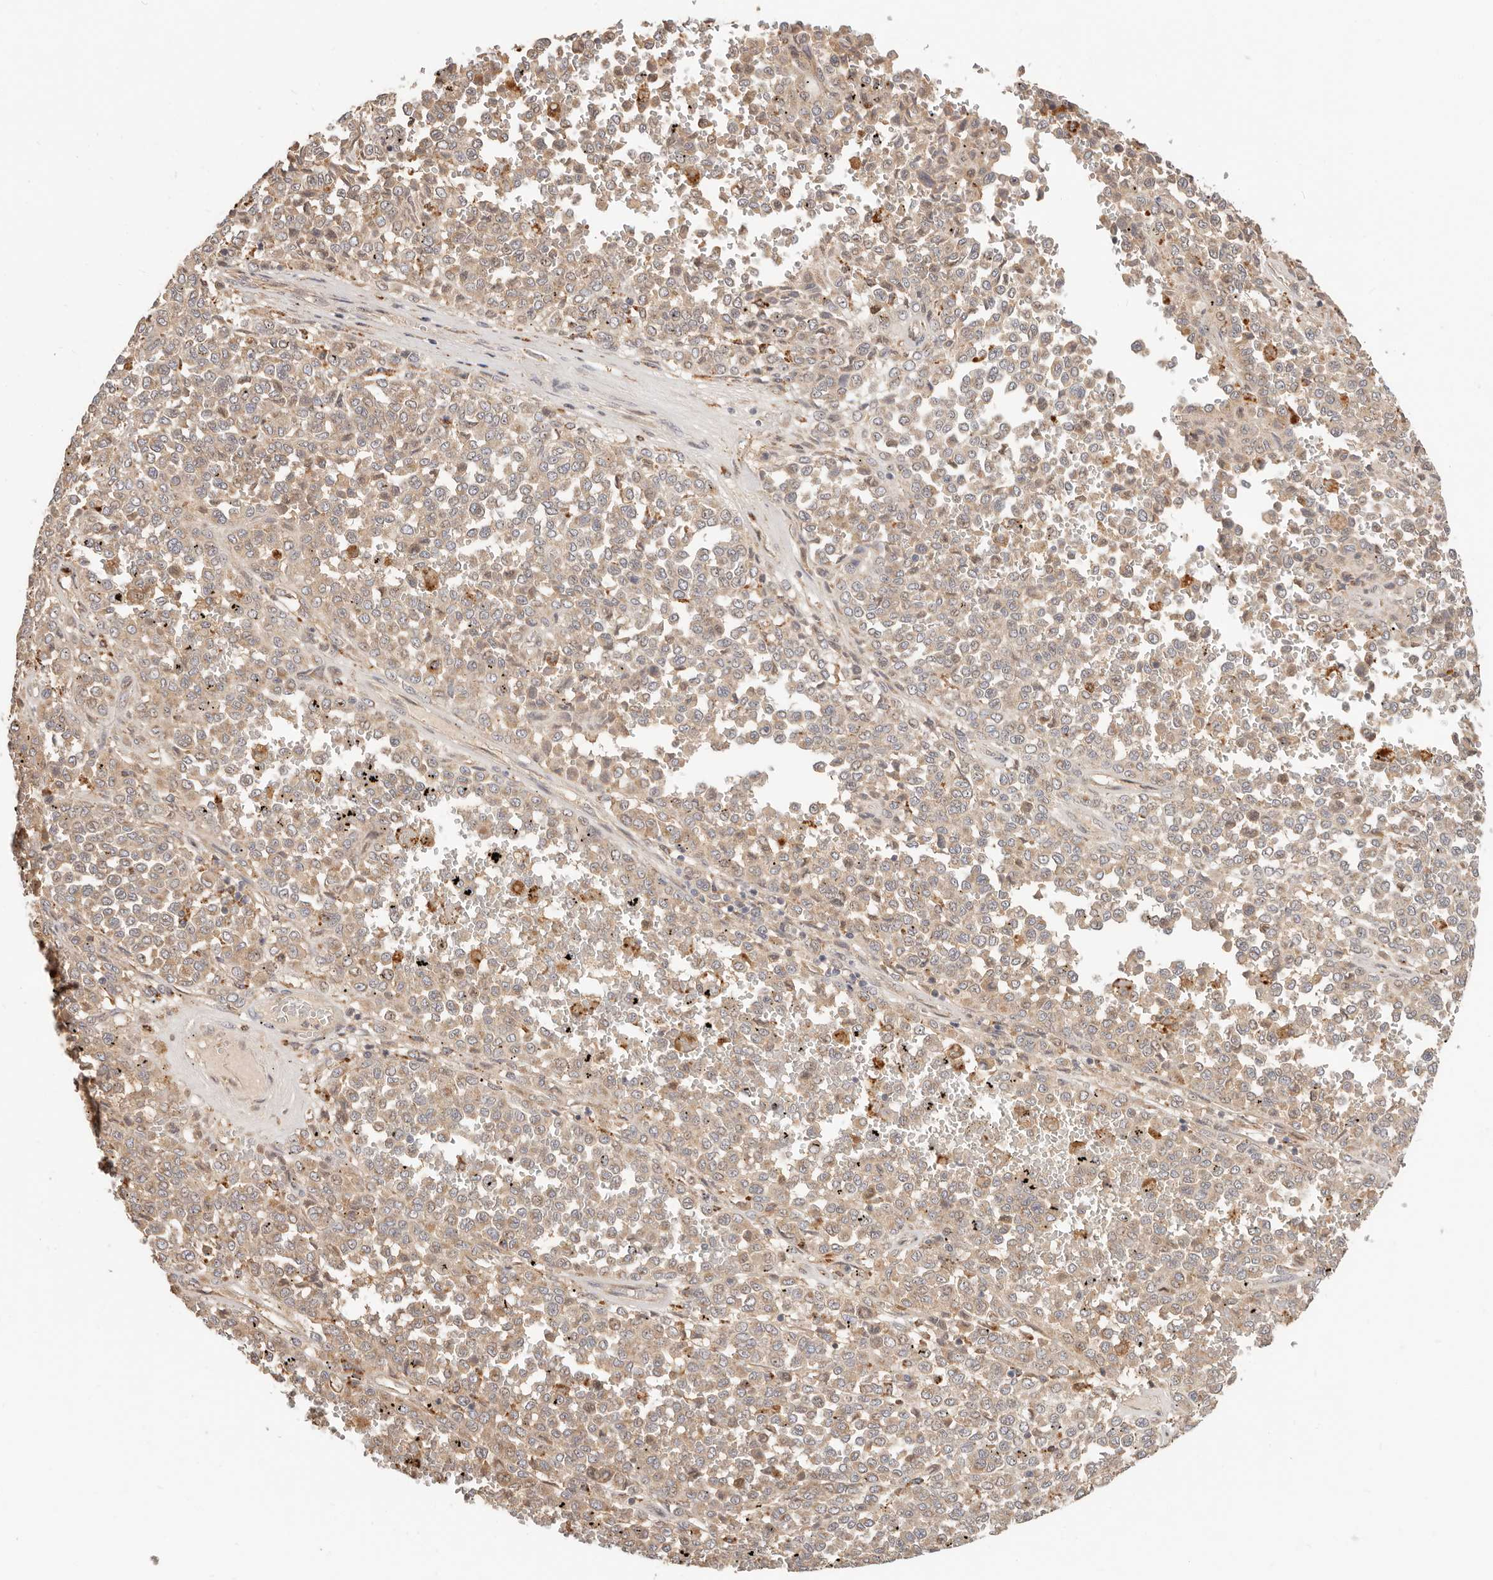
{"staining": {"intensity": "weak", "quantity": ">75%", "location": "cytoplasmic/membranous"}, "tissue": "melanoma", "cell_type": "Tumor cells", "image_type": "cancer", "snomed": [{"axis": "morphology", "description": "Malignant melanoma, Metastatic site"}, {"axis": "topography", "description": "Pancreas"}], "caption": "Weak cytoplasmic/membranous protein expression is present in approximately >75% of tumor cells in malignant melanoma (metastatic site).", "gene": "ZRANB1", "patient": {"sex": "female", "age": 30}}